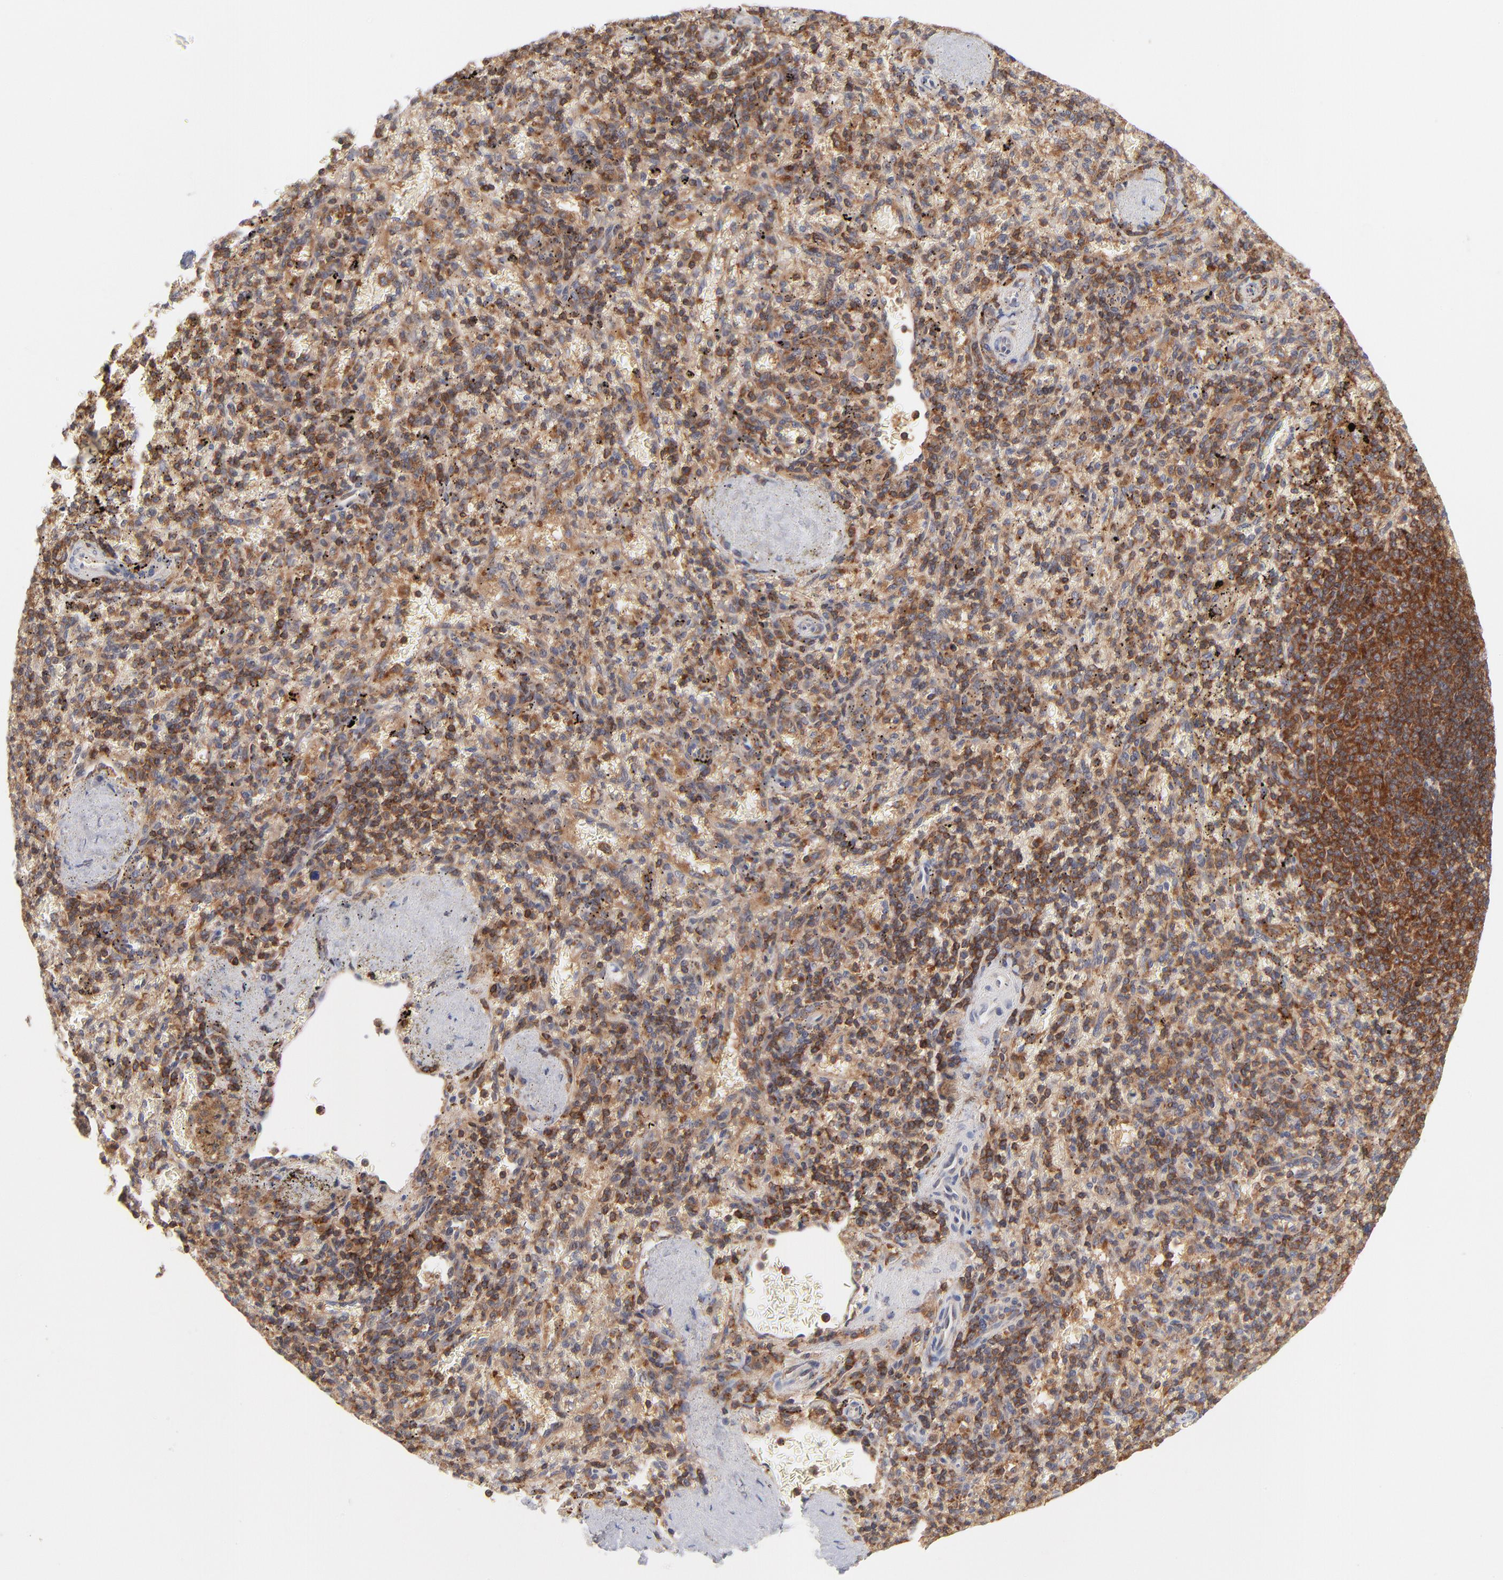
{"staining": {"intensity": "moderate", "quantity": "25%-75%", "location": "cytoplasmic/membranous"}, "tissue": "spleen", "cell_type": "Cells in red pulp", "image_type": "normal", "snomed": [{"axis": "morphology", "description": "Normal tissue, NOS"}, {"axis": "topography", "description": "Spleen"}], "caption": "There is medium levels of moderate cytoplasmic/membranous staining in cells in red pulp of normal spleen, as demonstrated by immunohistochemical staining (brown color).", "gene": "WIPF1", "patient": {"sex": "female", "age": 43}}